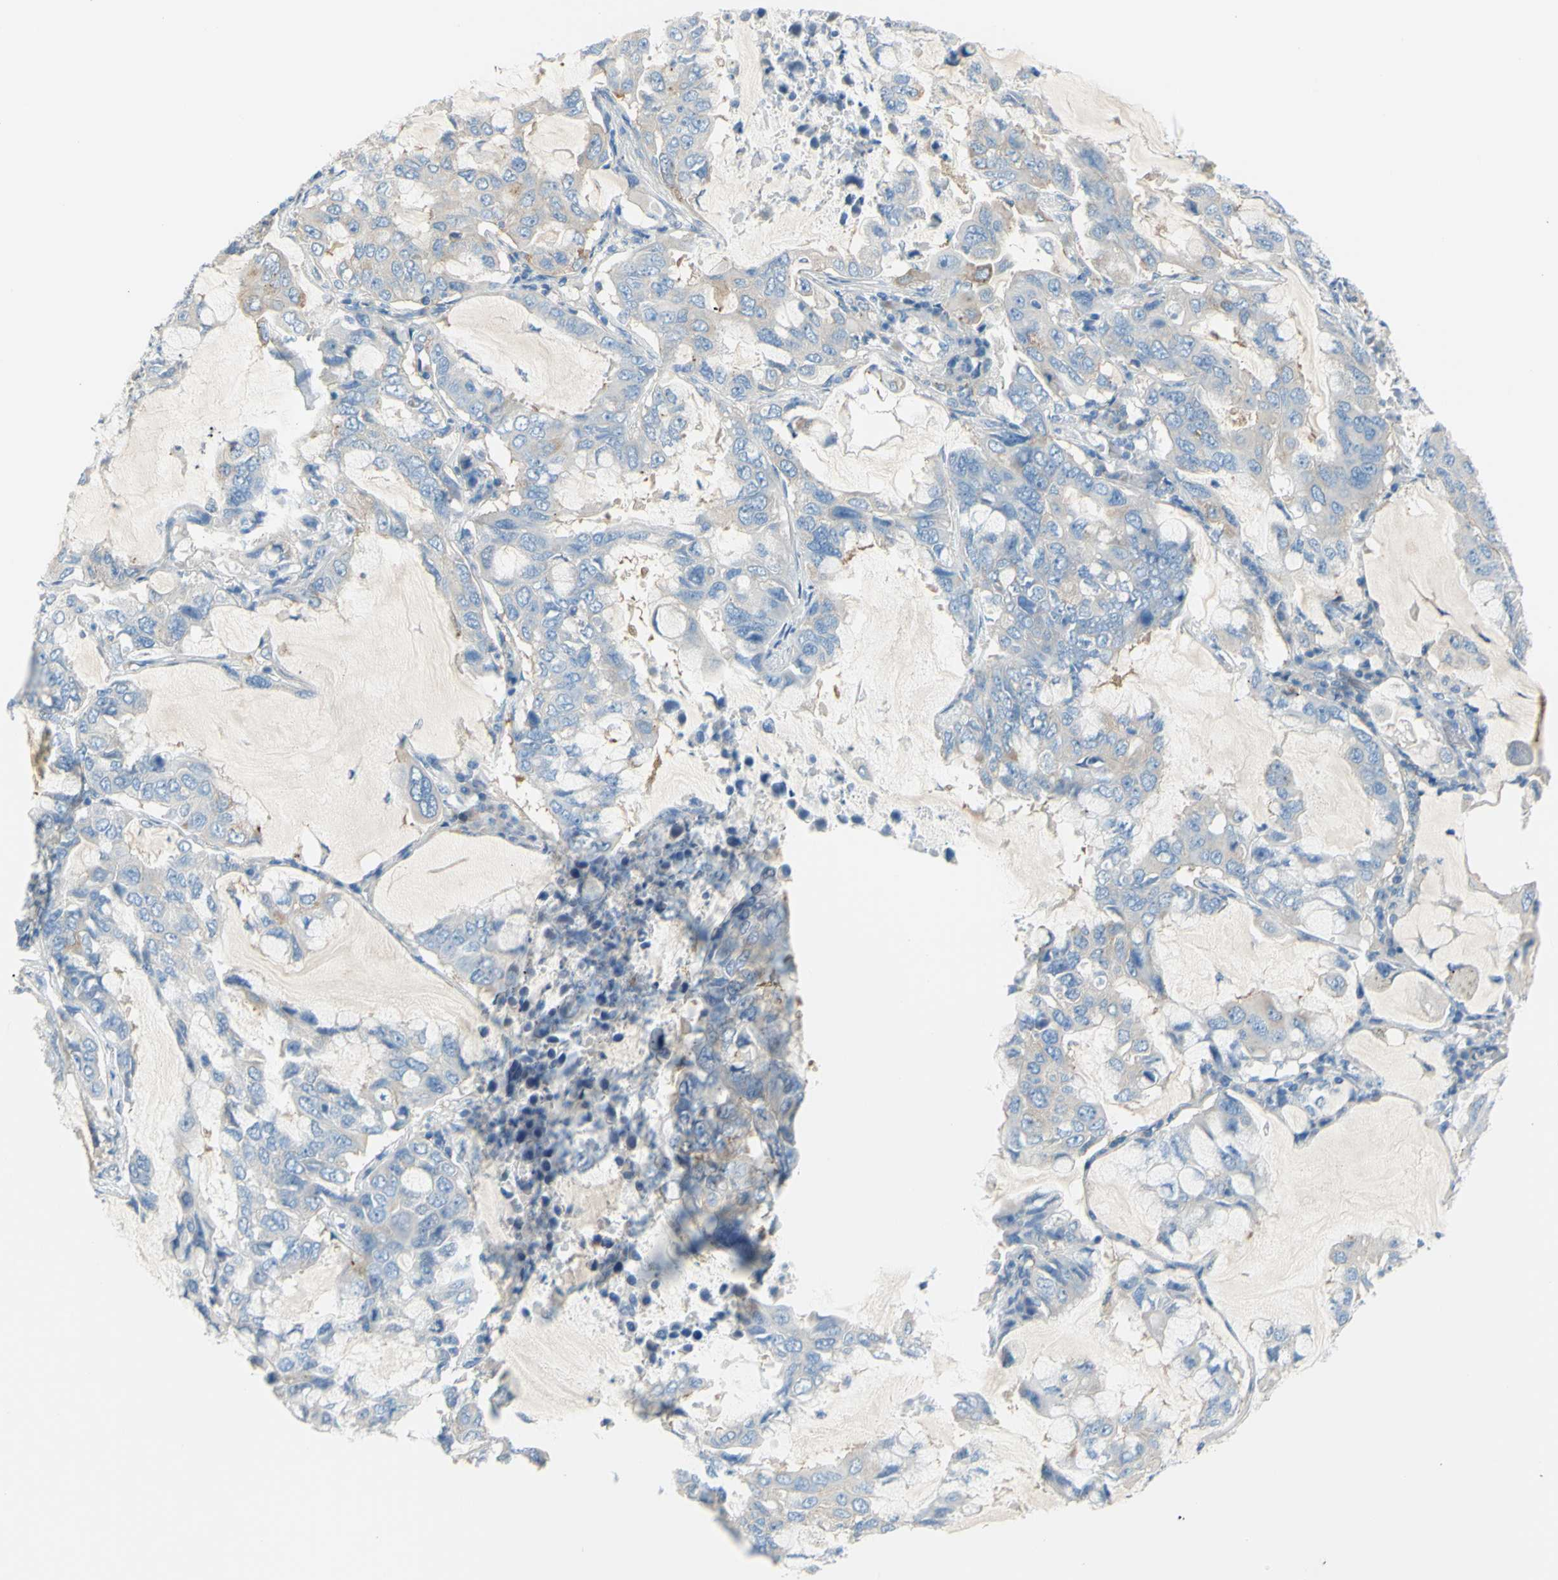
{"staining": {"intensity": "weak", "quantity": "<25%", "location": "cytoplasmic/membranous"}, "tissue": "lung cancer", "cell_type": "Tumor cells", "image_type": "cancer", "snomed": [{"axis": "morphology", "description": "Adenocarcinoma, NOS"}, {"axis": "topography", "description": "Lung"}], "caption": "Immunohistochemistry (IHC) photomicrograph of neoplastic tissue: lung cancer (adenocarcinoma) stained with DAB (3,3'-diaminobenzidine) exhibits no significant protein positivity in tumor cells. (DAB IHC, high magnification).", "gene": "FRMD4B", "patient": {"sex": "male", "age": 64}}